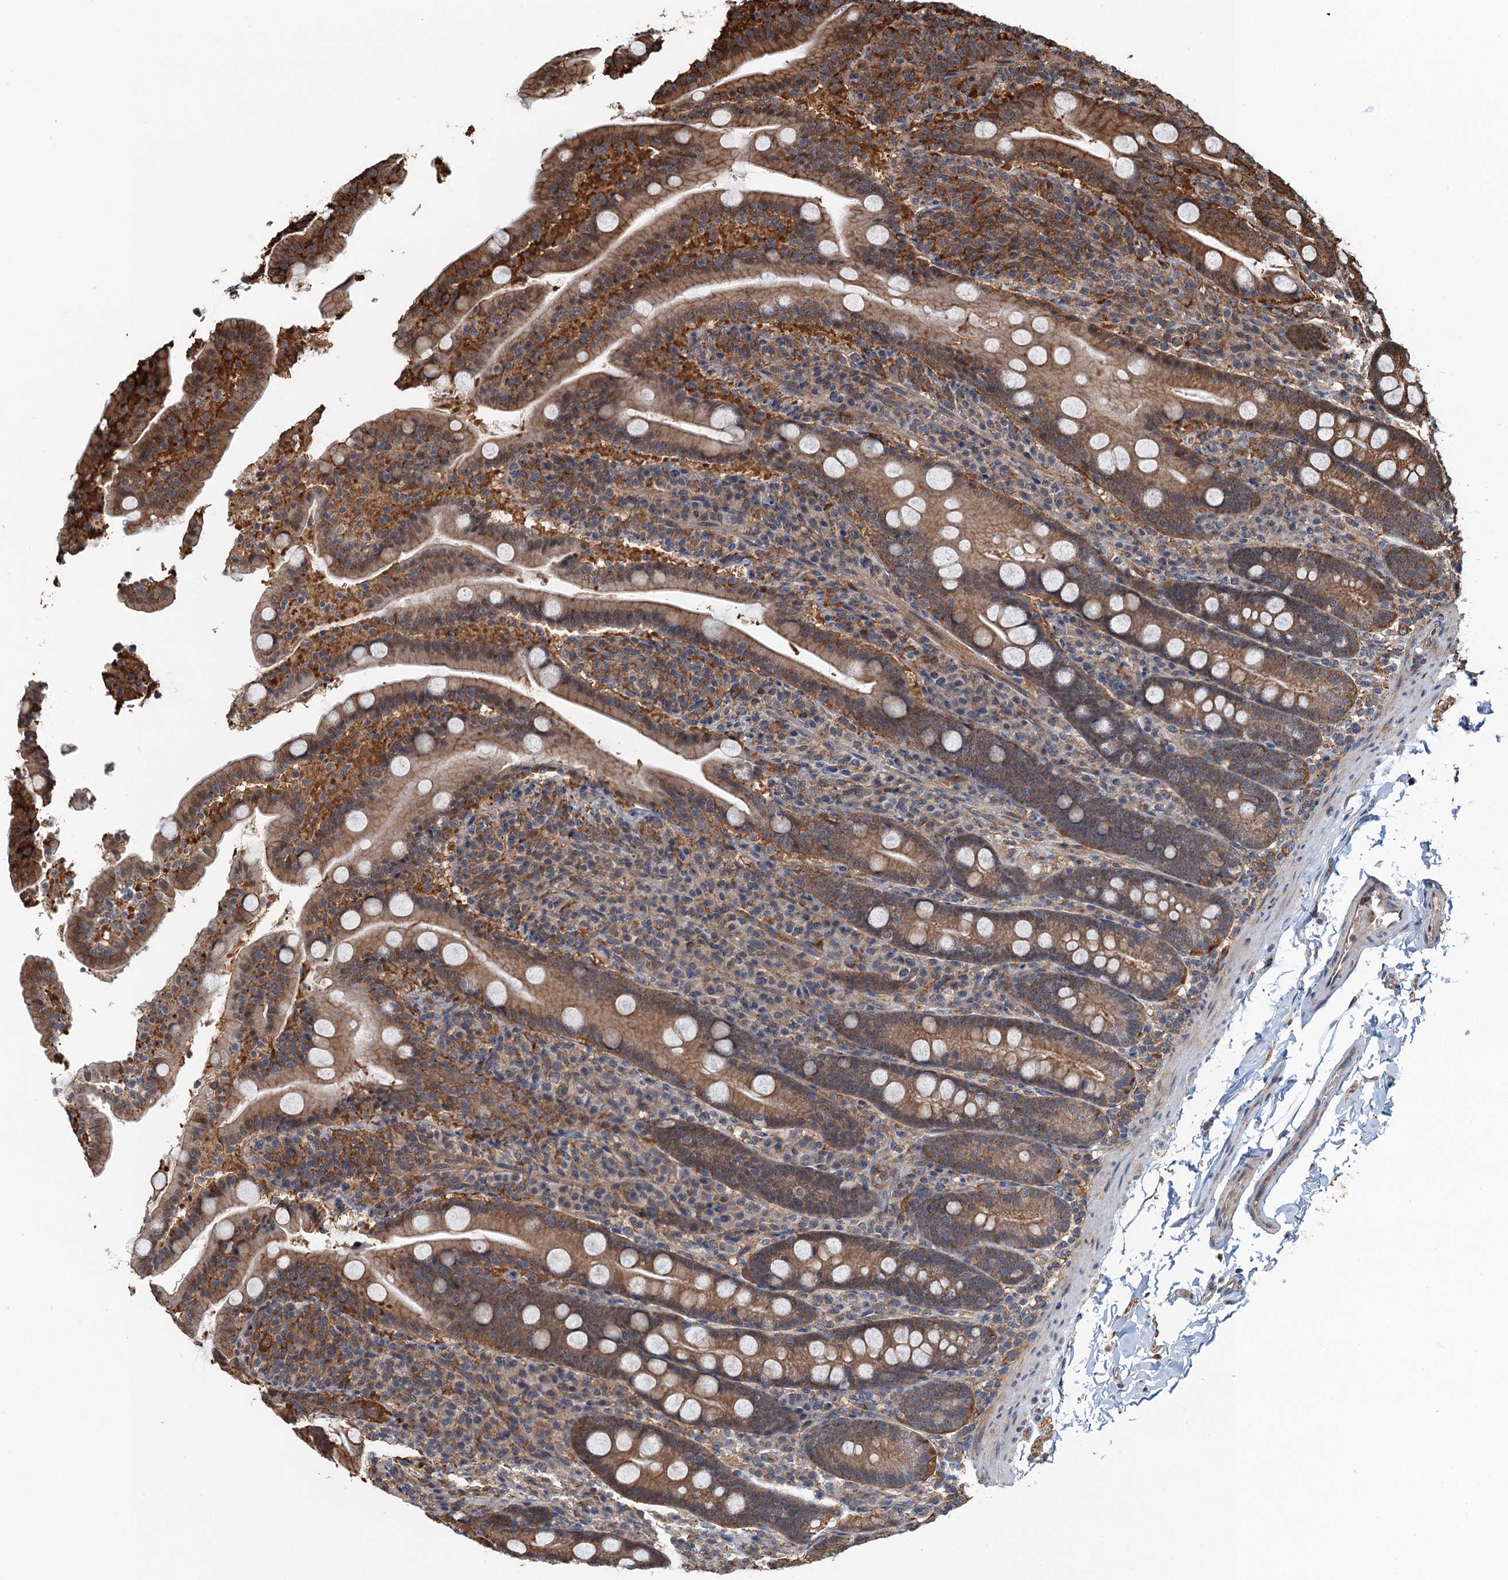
{"staining": {"intensity": "strong", "quantity": "25%-75%", "location": "cytoplasmic/membranous"}, "tissue": "duodenum", "cell_type": "Glandular cells", "image_type": "normal", "snomed": [{"axis": "morphology", "description": "Normal tissue, NOS"}, {"axis": "topography", "description": "Duodenum"}], "caption": "Strong cytoplasmic/membranous staining is seen in about 25%-75% of glandular cells in benign duodenum. (Stains: DAB in brown, nuclei in blue, Microscopy: brightfield microscopy at high magnification).", "gene": "WHAMM", "patient": {"sex": "male", "age": 35}}